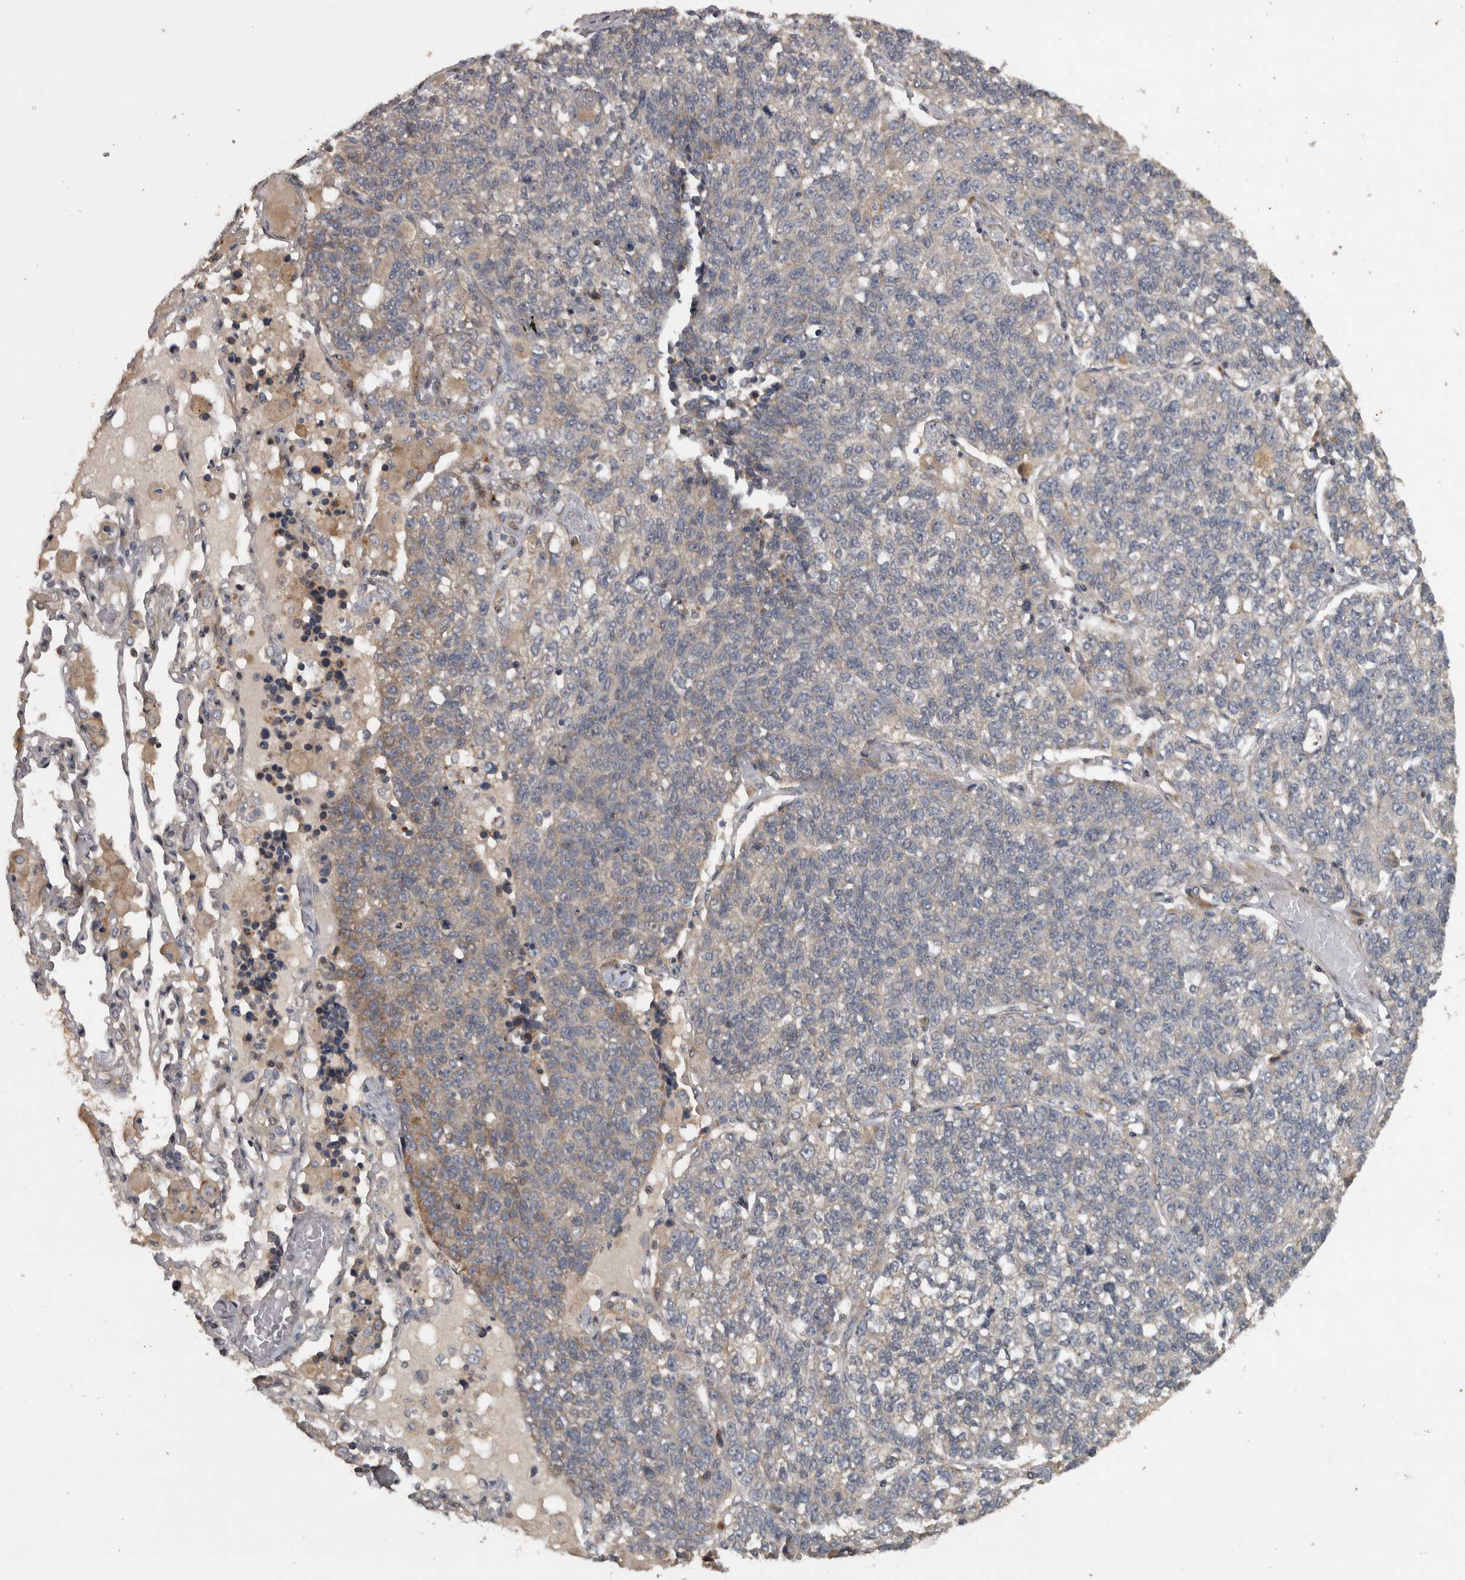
{"staining": {"intensity": "weak", "quantity": "<25%", "location": "cytoplasmic/membranous"}, "tissue": "lung cancer", "cell_type": "Tumor cells", "image_type": "cancer", "snomed": [{"axis": "morphology", "description": "Adenocarcinoma, NOS"}, {"axis": "topography", "description": "Lung"}], "caption": "Lung cancer (adenocarcinoma) was stained to show a protein in brown. There is no significant staining in tumor cells.", "gene": "ERAL1", "patient": {"sex": "male", "age": 49}}